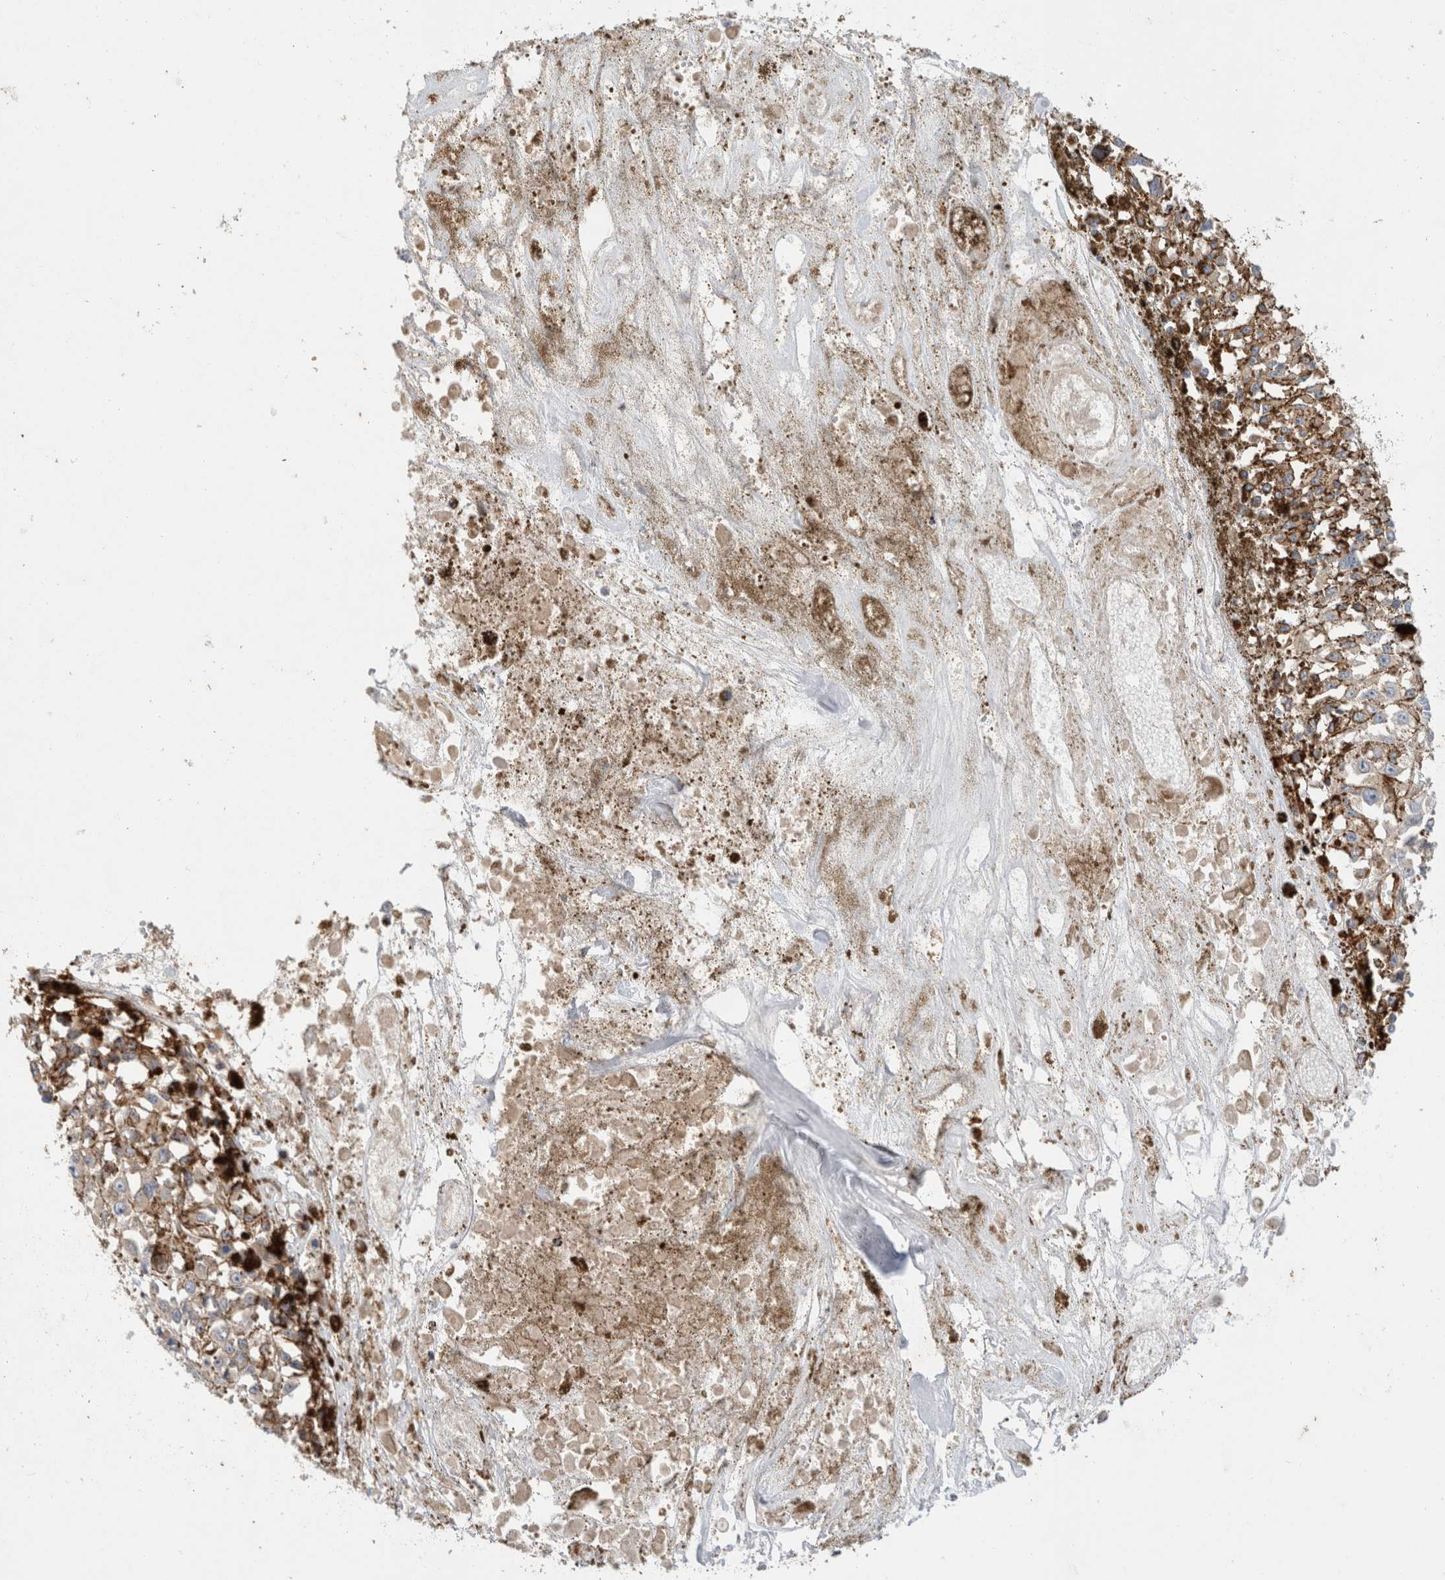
{"staining": {"intensity": "negative", "quantity": "none", "location": "none"}, "tissue": "melanoma", "cell_type": "Tumor cells", "image_type": "cancer", "snomed": [{"axis": "morphology", "description": "Malignant melanoma, Metastatic site"}, {"axis": "topography", "description": "Lymph node"}], "caption": "Tumor cells show no significant protein expression in malignant melanoma (metastatic site).", "gene": "JMJD4", "patient": {"sex": "male", "age": 59}}